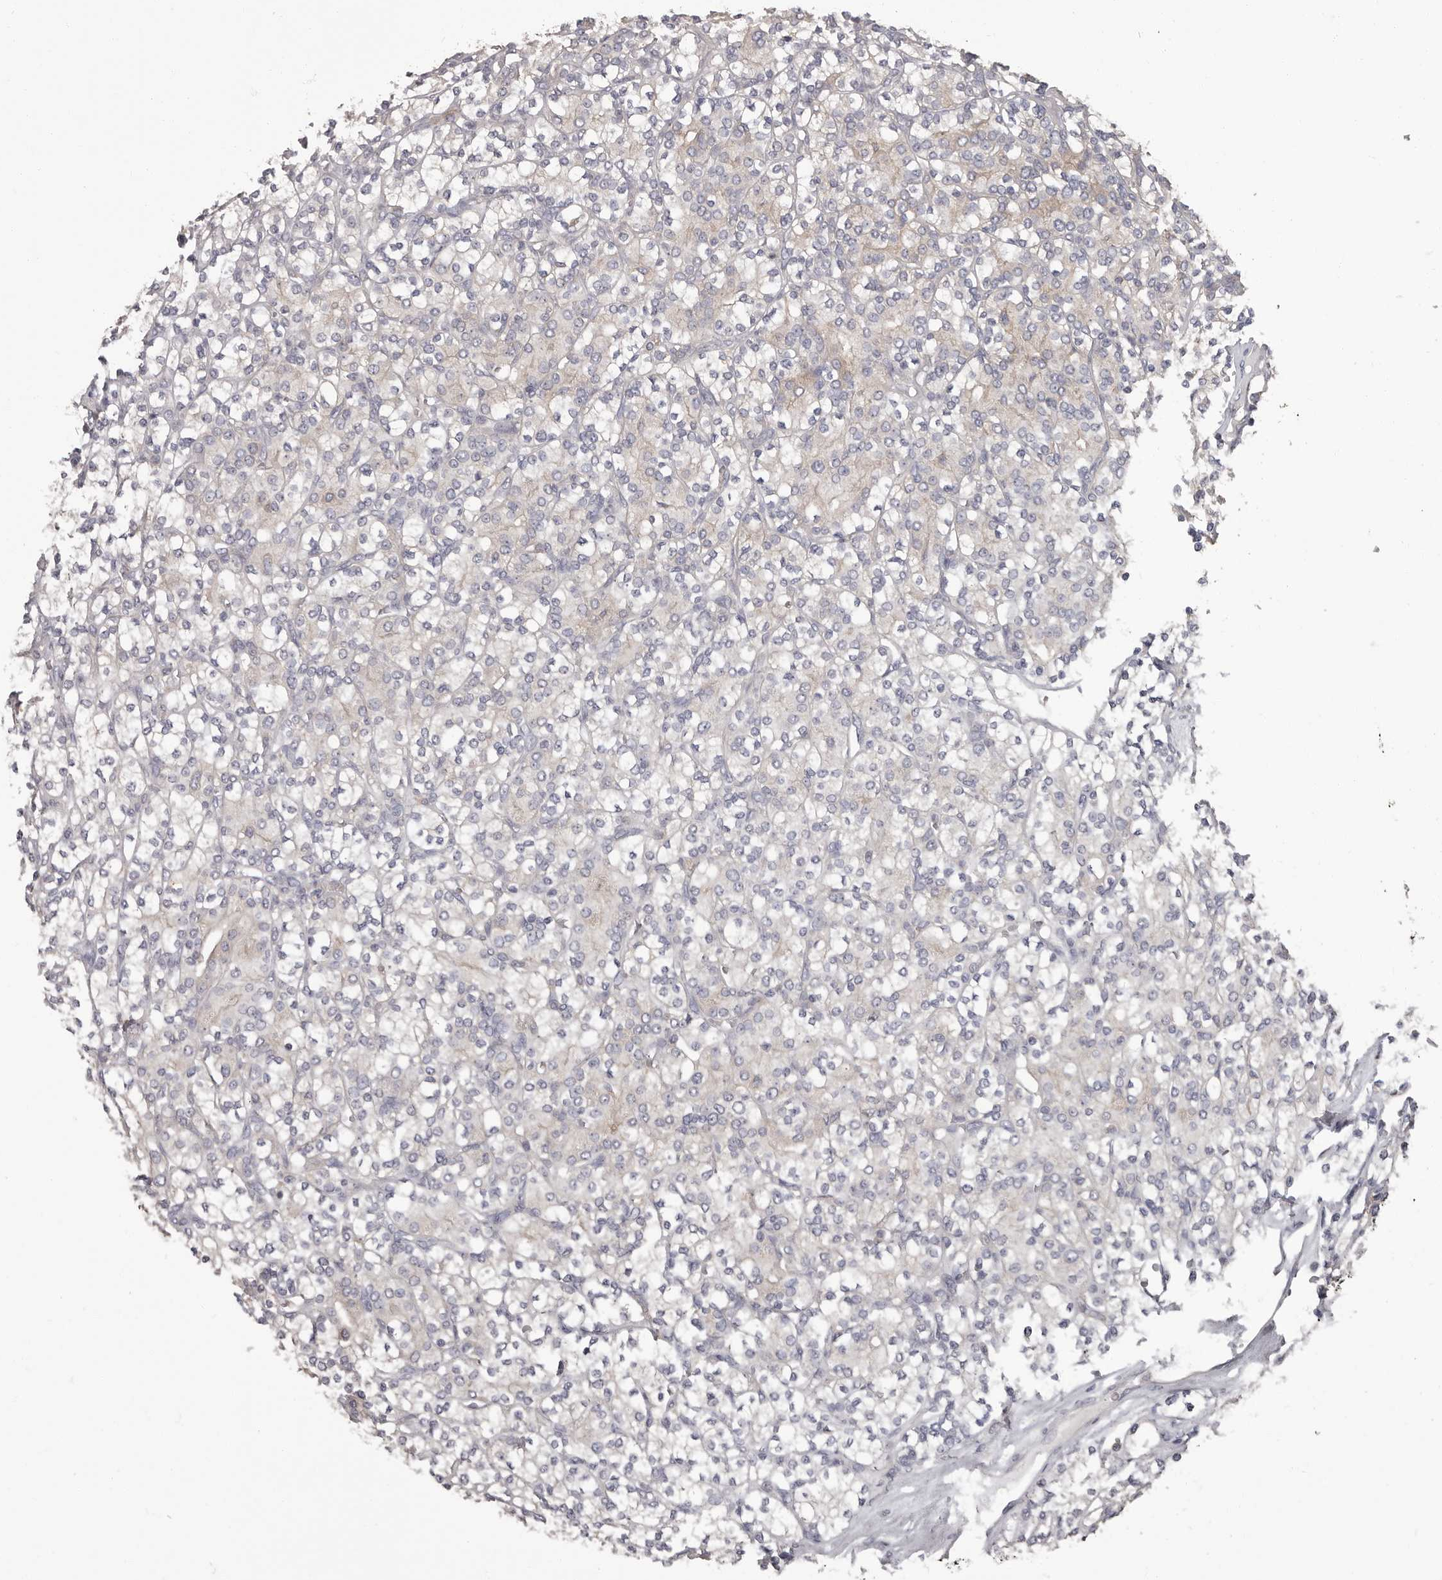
{"staining": {"intensity": "negative", "quantity": "none", "location": "none"}, "tissue": "renal cancer", "cell_type": "Tumor cells", "image_type": "cancer", "snomed": [{"axis": "morphology", "description": "Adenocarcinoma, NOS"}, {"axis": "topography", "description": "Kidney"}], "caption": "Histopathology image shows no protein expression in tumor cells of adenocarcinoma (renal) tissue.", "gene": "APEH", "patient": {"sex": "male", "age": 77}}